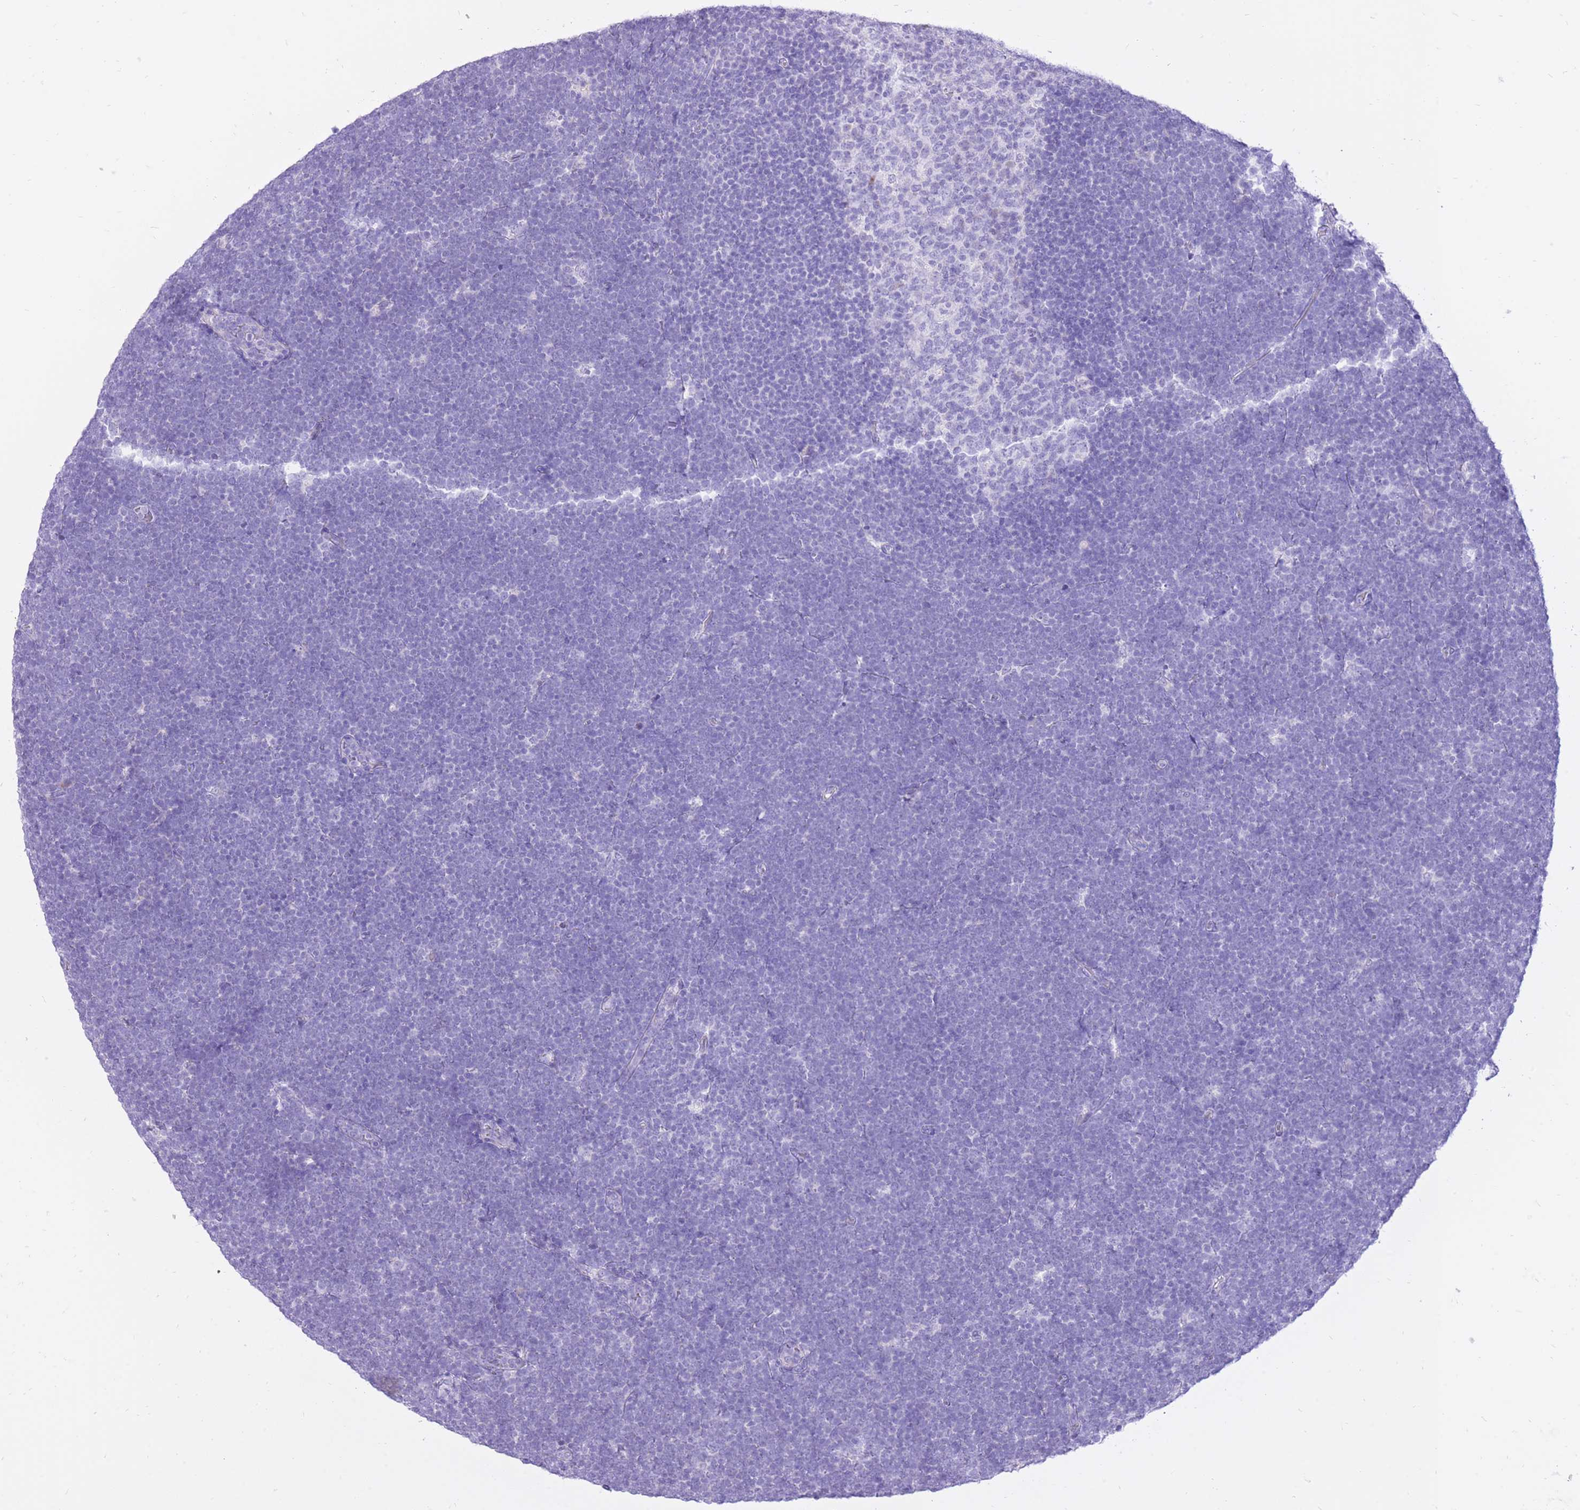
{"staining": {"intensity": "negative", "quantity": "none", "location": "none"}, "tissue": "lymphoma", "cell_type": "Tumor cells", "image_type": "cancer", "snomed": [{"axis": "morphology", "description": "Malignant lymphoma, non-Hodgkin's type, High grade"}, {"axis": "topography", "description": "Lymph node"}], "caption": "High power microscopy photomicrograph of an immunohistochemistry (IHC) micrograph of high-grade malignant lymphoma, non-Hodgkin's type, revealing no significant positivity in tumor cells.", "gene": "SLC4A4", "patient": {"sex": "male", "age": 13}}